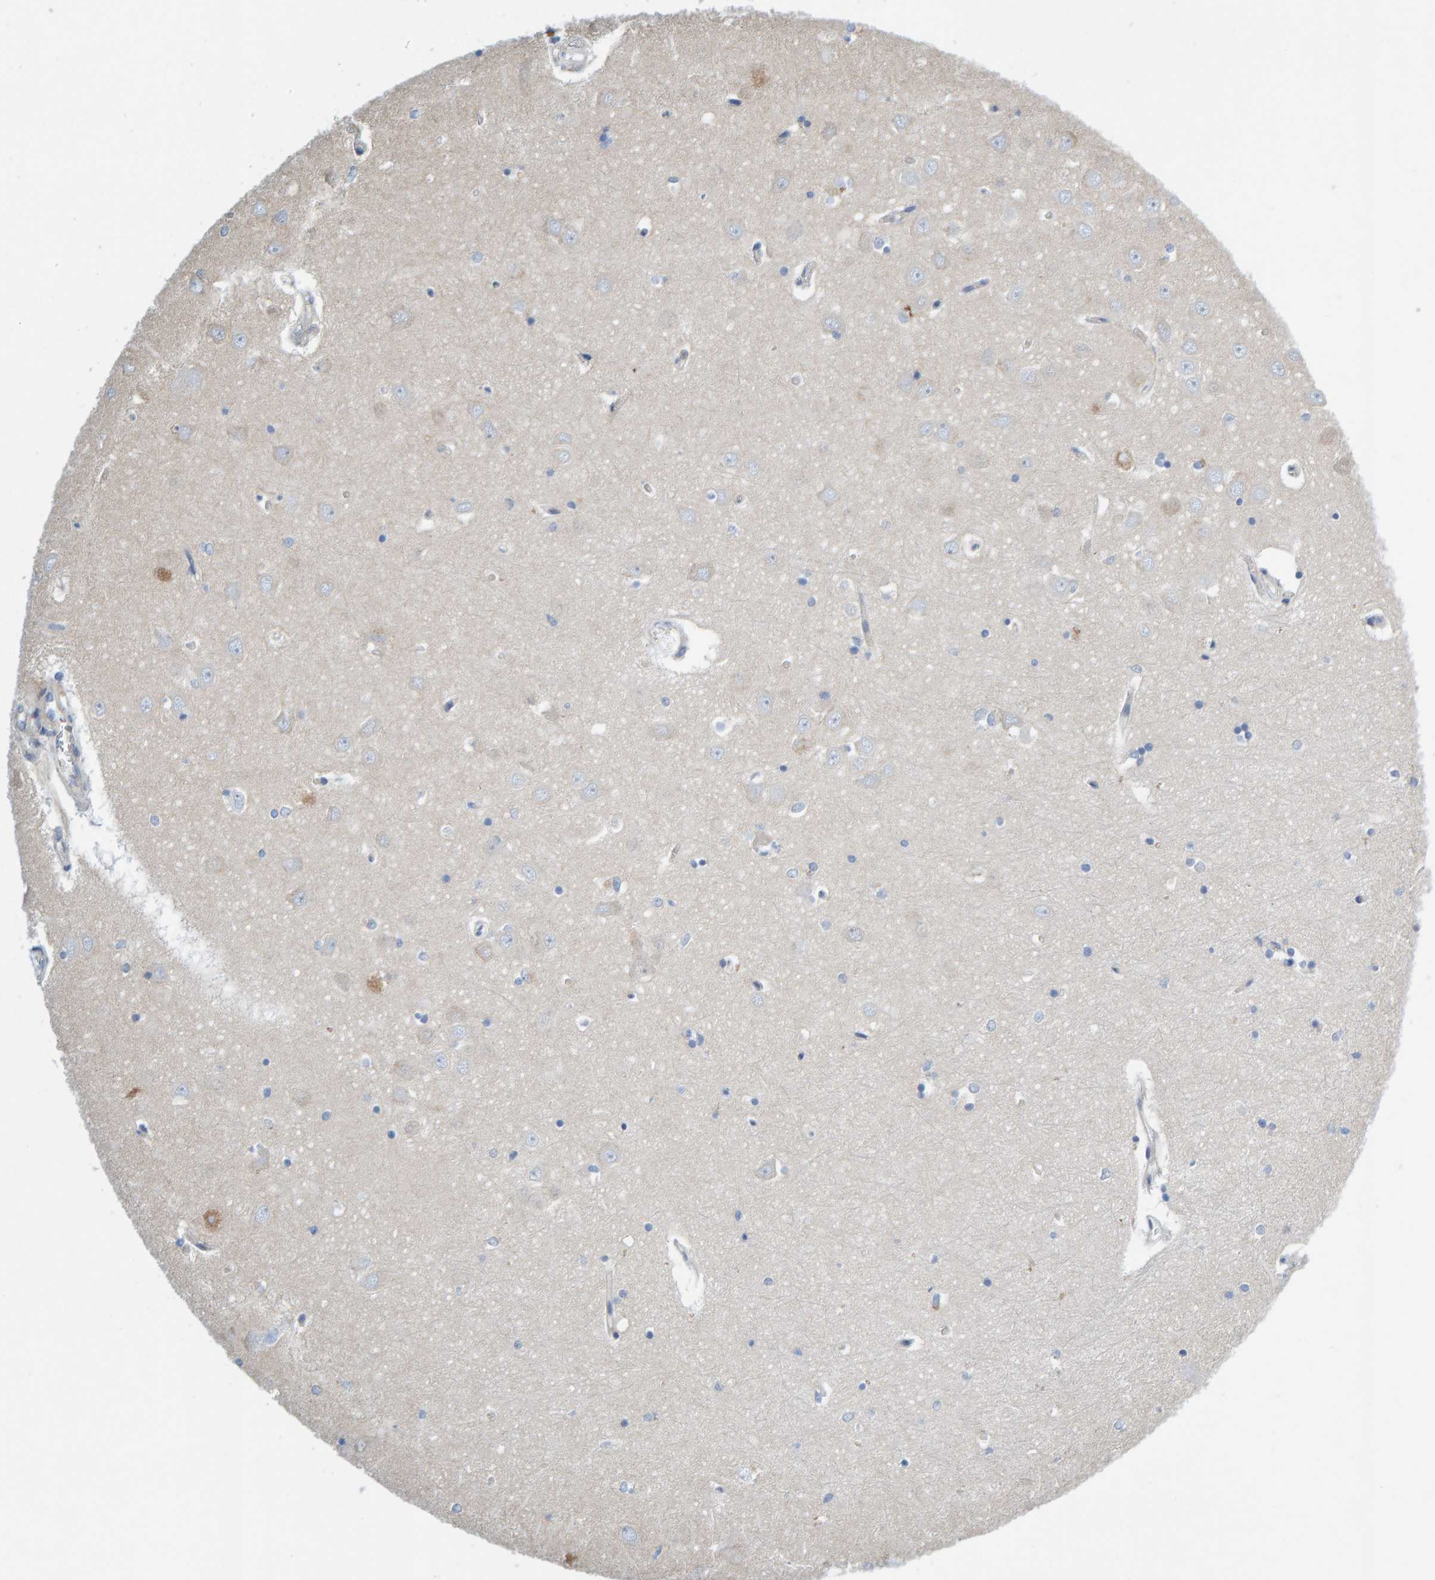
{"staining": {"intensity": "weak", "quantity": "<25%", "location": "cytoplasmic/membranous"}, "tissue": "hippocampus", "cell_type": "Glial cells", "image_type": "normal", "snomed": [{"axis": "morphology", "description": "Normal tissue, NOS"}, {"axis": "topography", "description": "Hippocampus"}], "caption": "Immunohistochemistry (IHC) of normal hippocampus shows no positivity in glial cells.", "gene": "PRKD2", "patient": {"sex": "male", "age": 70}}